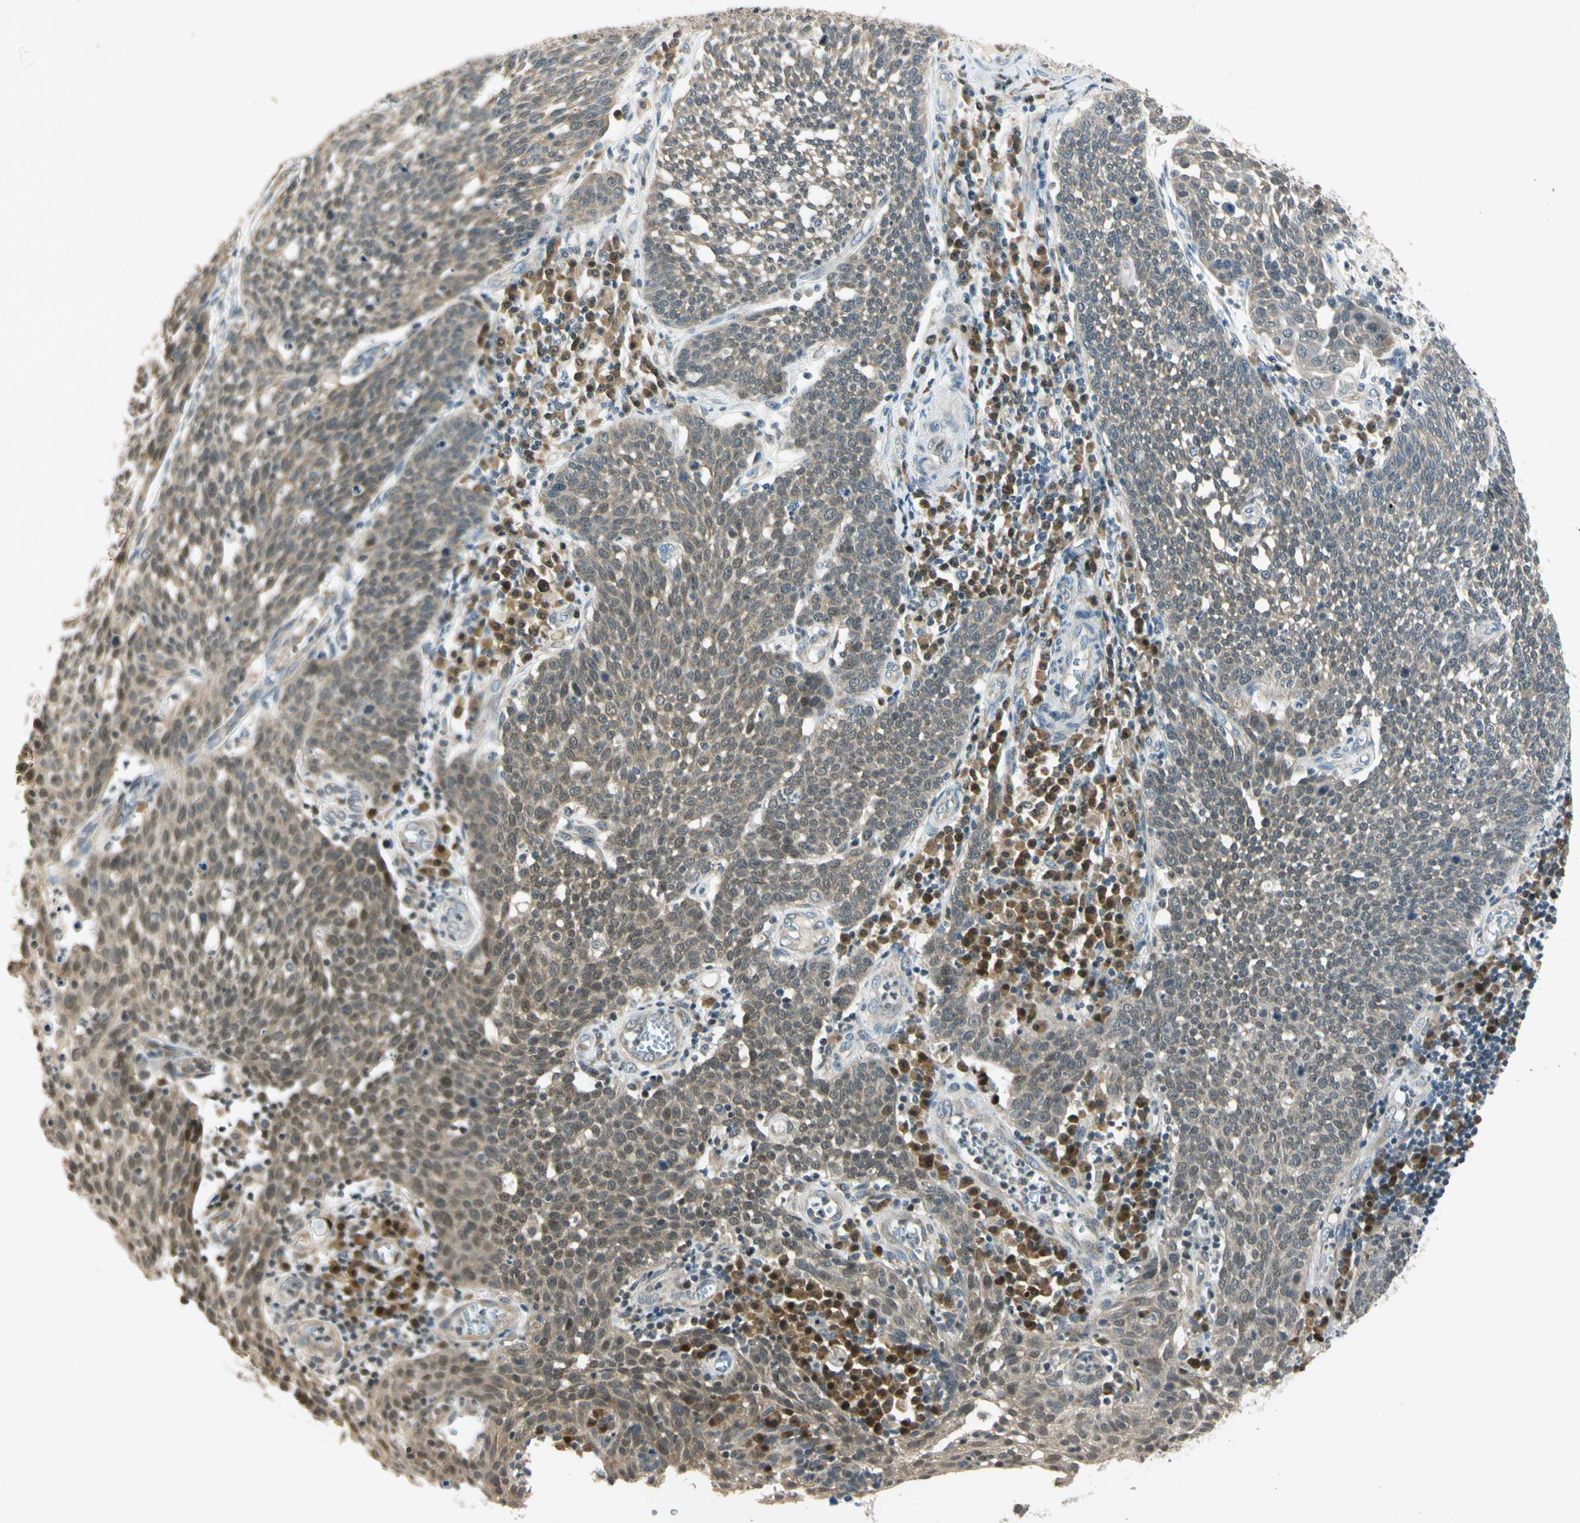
{"staining": {"intensity": "strong", "quantity": ">75%", "location": "cytoplasmic/membranous"}, "tissue": "cervical cancer", "cell_type": "Tumor cells", "image_type": "cancer", "snomed": [{"axis": "morphology", "description": "Squamous cell carcinoma, NOS"}, {"axis": "topography", "description": "Cervix"}], "caption": "An image of cervical cancer stained for a protein exhibits strong cytoplasmic/membranous brown staining in tumor cells. (DAB (3,3'-diaminobenzidine) IHC, brown staining for protein, blue staining for nuclei).", "gene": "RPS6KB2", "patient": {"sex": "female", "age": 34}}